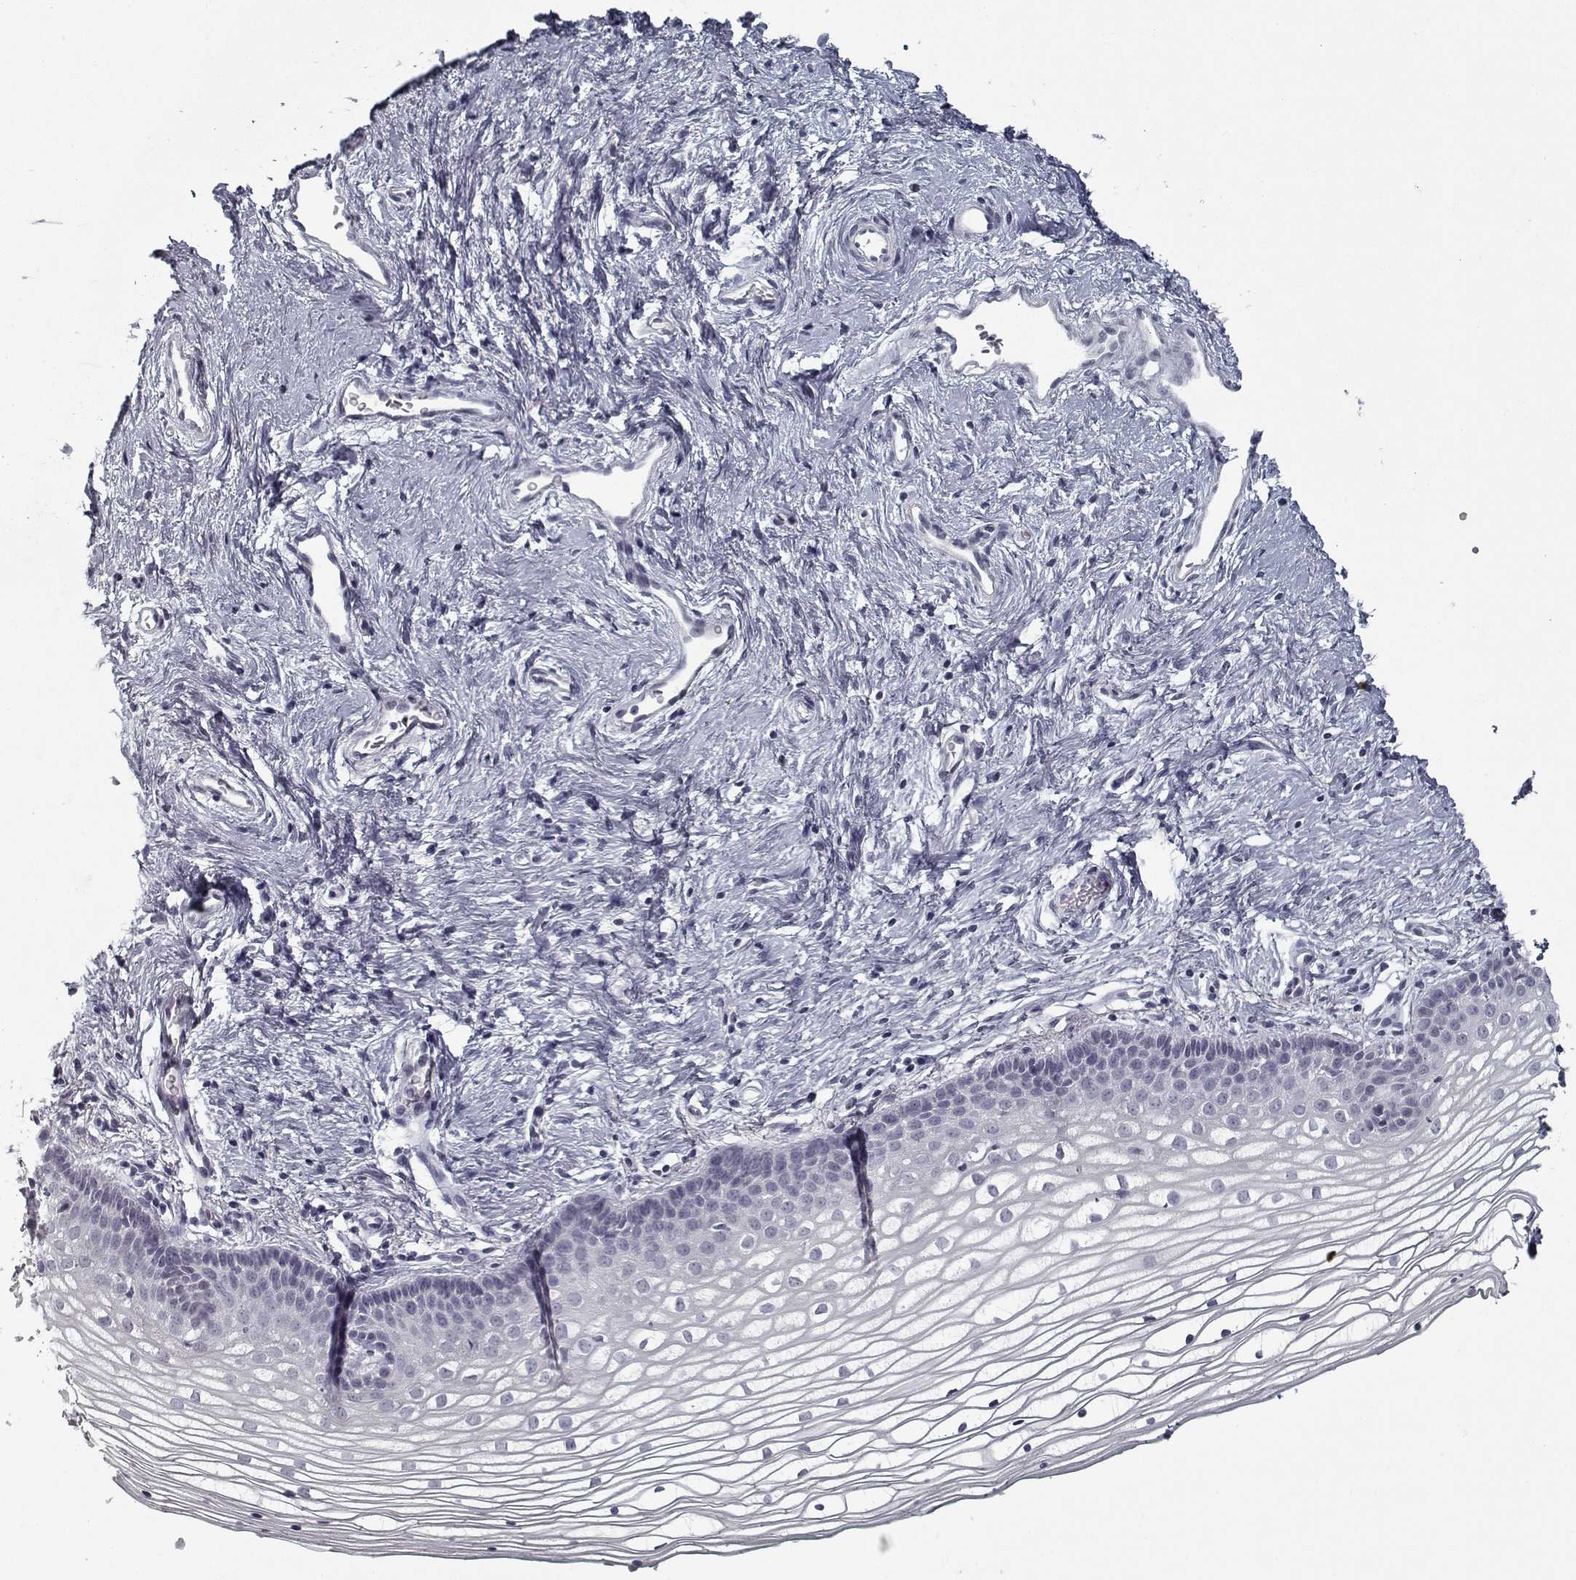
{"staining": {"intensity": "negative", "quantity": "none", "location": "none"}, "tissue": "vagina", "cell_type": "Squamous epithelial cells", "image_type": "normal", "snomed": [{"axis": "morphology", "description": "Normal tissue, NOS"}, {"axis": "topography", "description": "Vagina"}], "caption": "IHC photomicrograph of unremarkable vagina: vagina stained with DAB (3,3'-diaminobenzidine) displays no significant protein expression in squamous epithelial cells. The staining is performed using DAB brown chromogen with nuclei counter-stained in using hematoxylin.", "gene": "GAD2", "patient": {"sex": "female", "age": 36}}